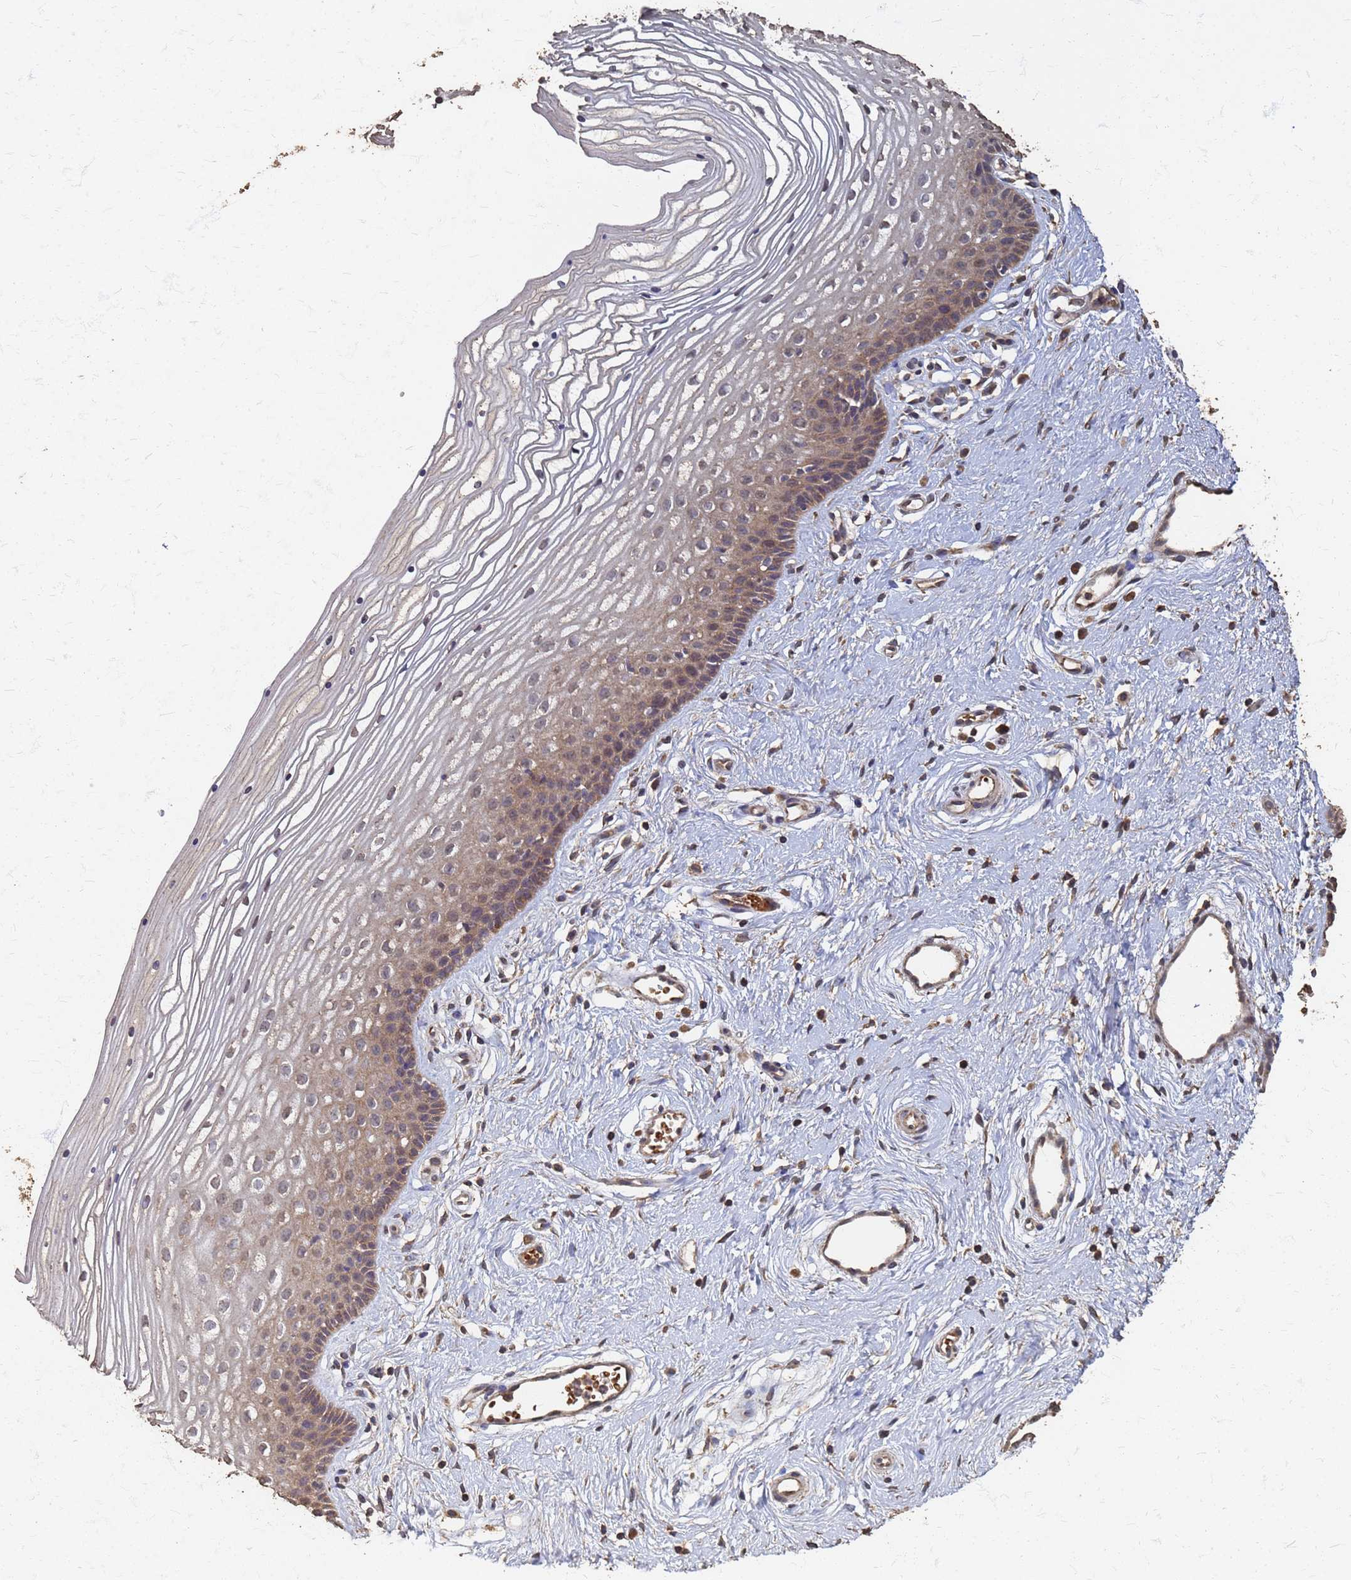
{"staining": {"intensity": "weak", "quantity": ">75%", "location": "cytoplasmic/membranous"}, "tissue": "vagina", "cell_type": "Squamous epithelial cells", "image_type": "normal", "snomed": [{"axis": "morphology", "description": "Normal tissue, NOS"}, {"axis": "topography", "description": "Vagina"}], "caption": "Immunohistochemical staining of normal vagina displays low levels of weak cytoplasmic/membranous expression in about >75% of squamous epithelial cells.", "gene": "DPH5", "patient": {"sex": "female", "age": 46}}